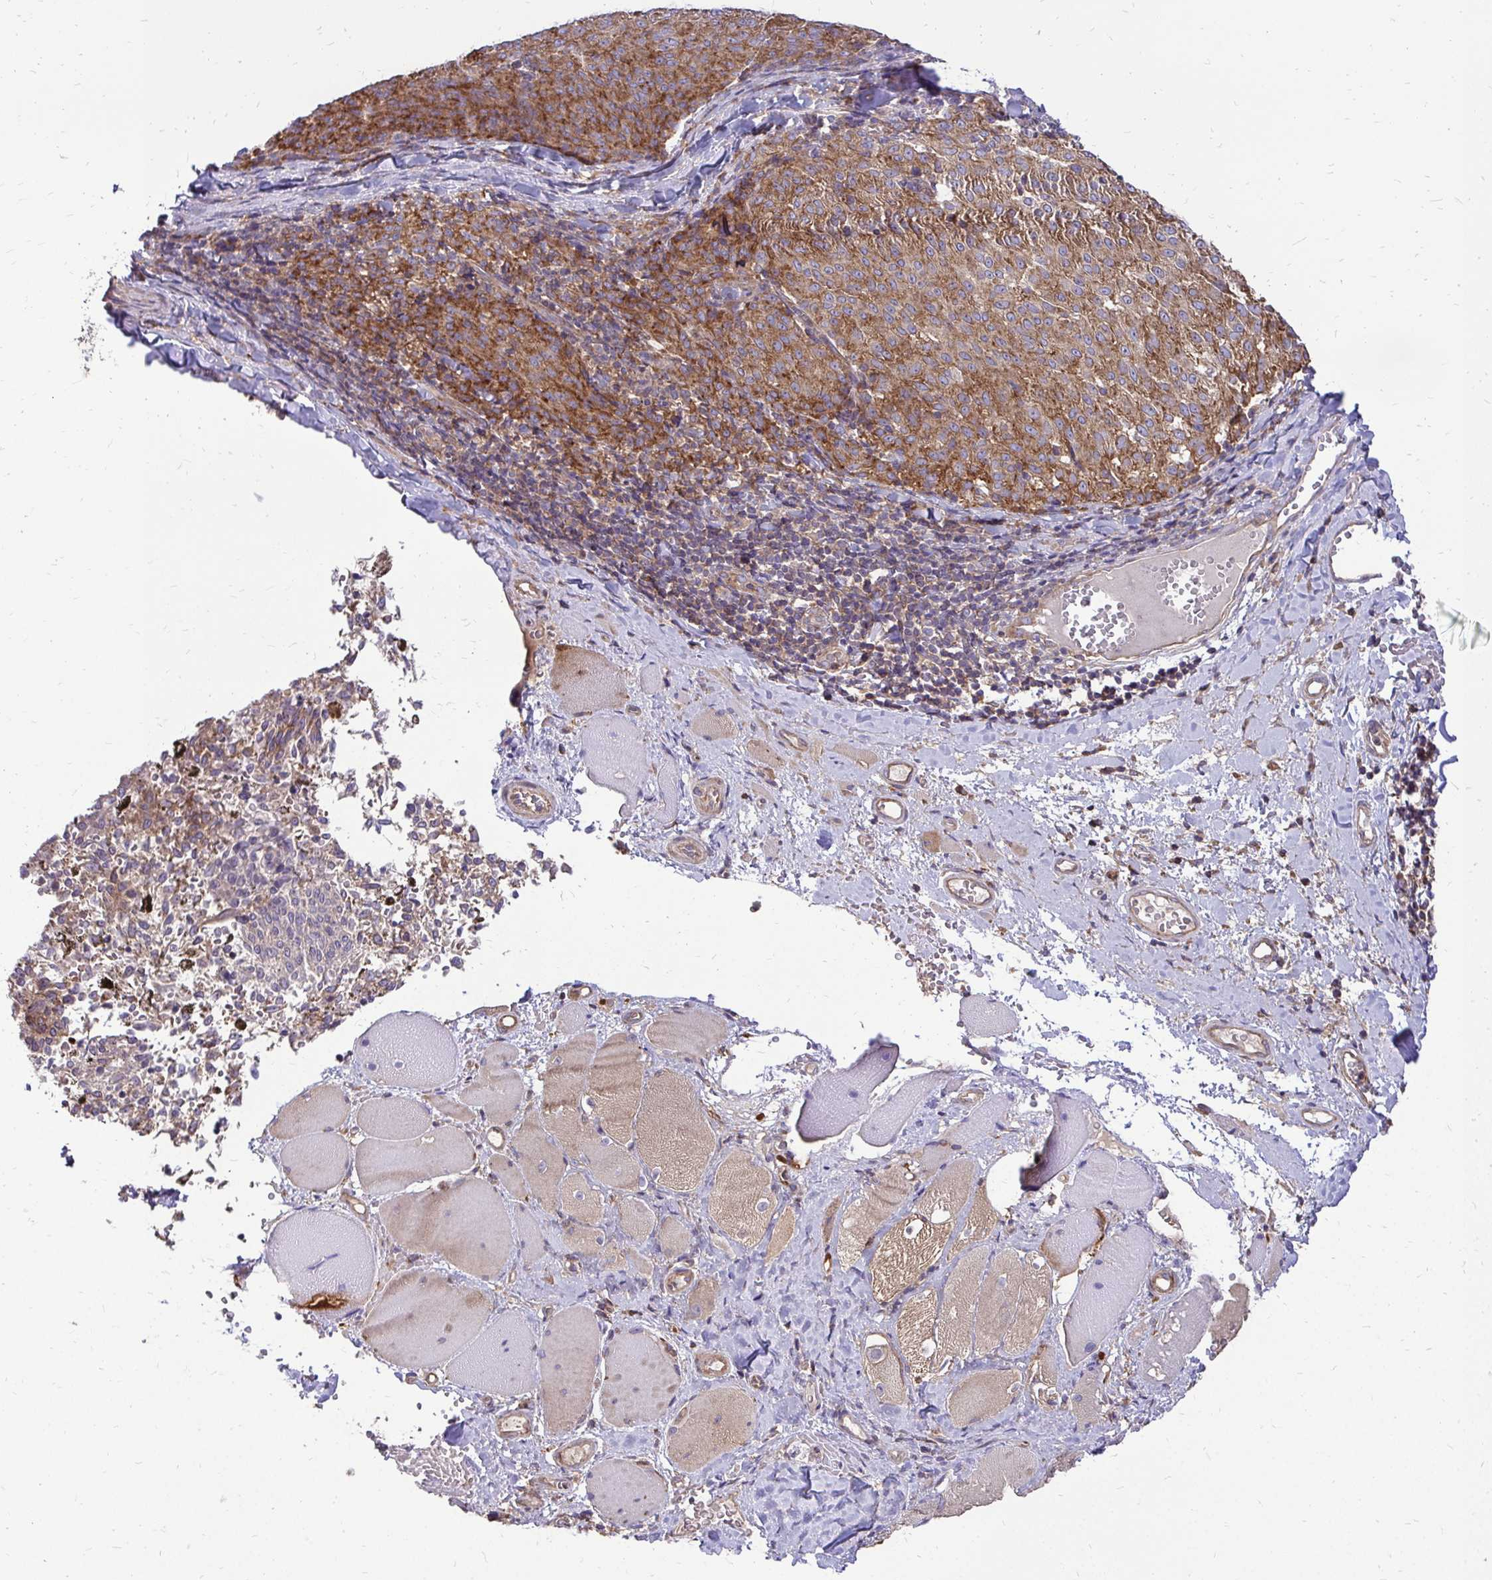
{"staining": {"intensity": "moderate", "quantity": ">75%", "location": "cytoplasmic/membranous"}, "tissue": "melanoma", "cell_type": "Tumor cells", "image_type": "cancer", "snomed": [{"axis": "morphology", "description": "Malignant melanoma, NOS"}, {"axis": "topography", "description": "Skin"}], "caption": "This micrograph demonstrates immunohistochemistry (IHC) staining of malignant melanoma, with medium moderate cytoplasmic/membranous expression in about >75% of tumor cells.", "gene": "FMR1", "patient": {"sex": "female", "age": 72}}